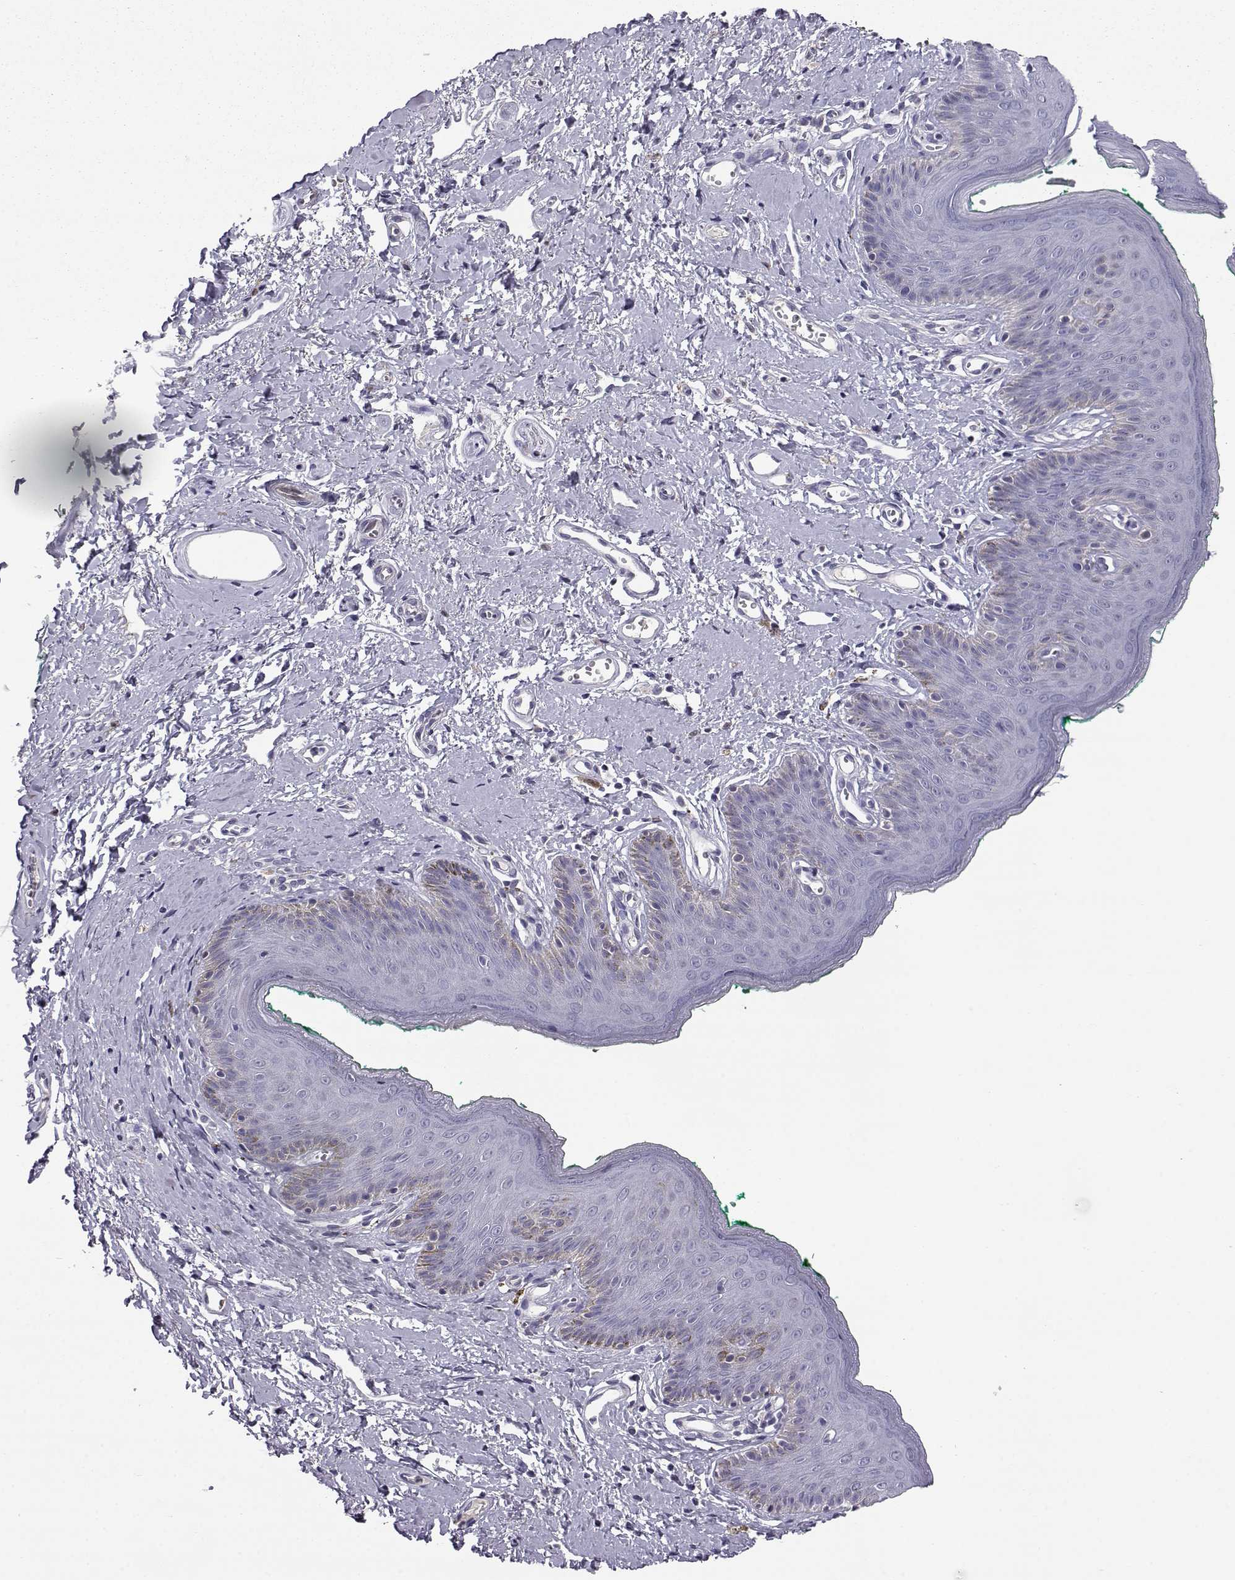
{"staining": {"intensity": "negative", "quantity": "none", "location": "none"}, "tissue": "skin", "cell_type": "Epidermal cells", "image_type": "normal", "snomed": [{"axis": "morphology", "description": "Normal tissue, NOS"}, {"axis": "topography", "description": "Vulva"}], "caption": "Skin stained for a protein using immunohistochemistry (IHC) exhibits no expression epidermal cells.", "gene": "AKR1B1", "patient": {"sex": "female", "age": 66}}